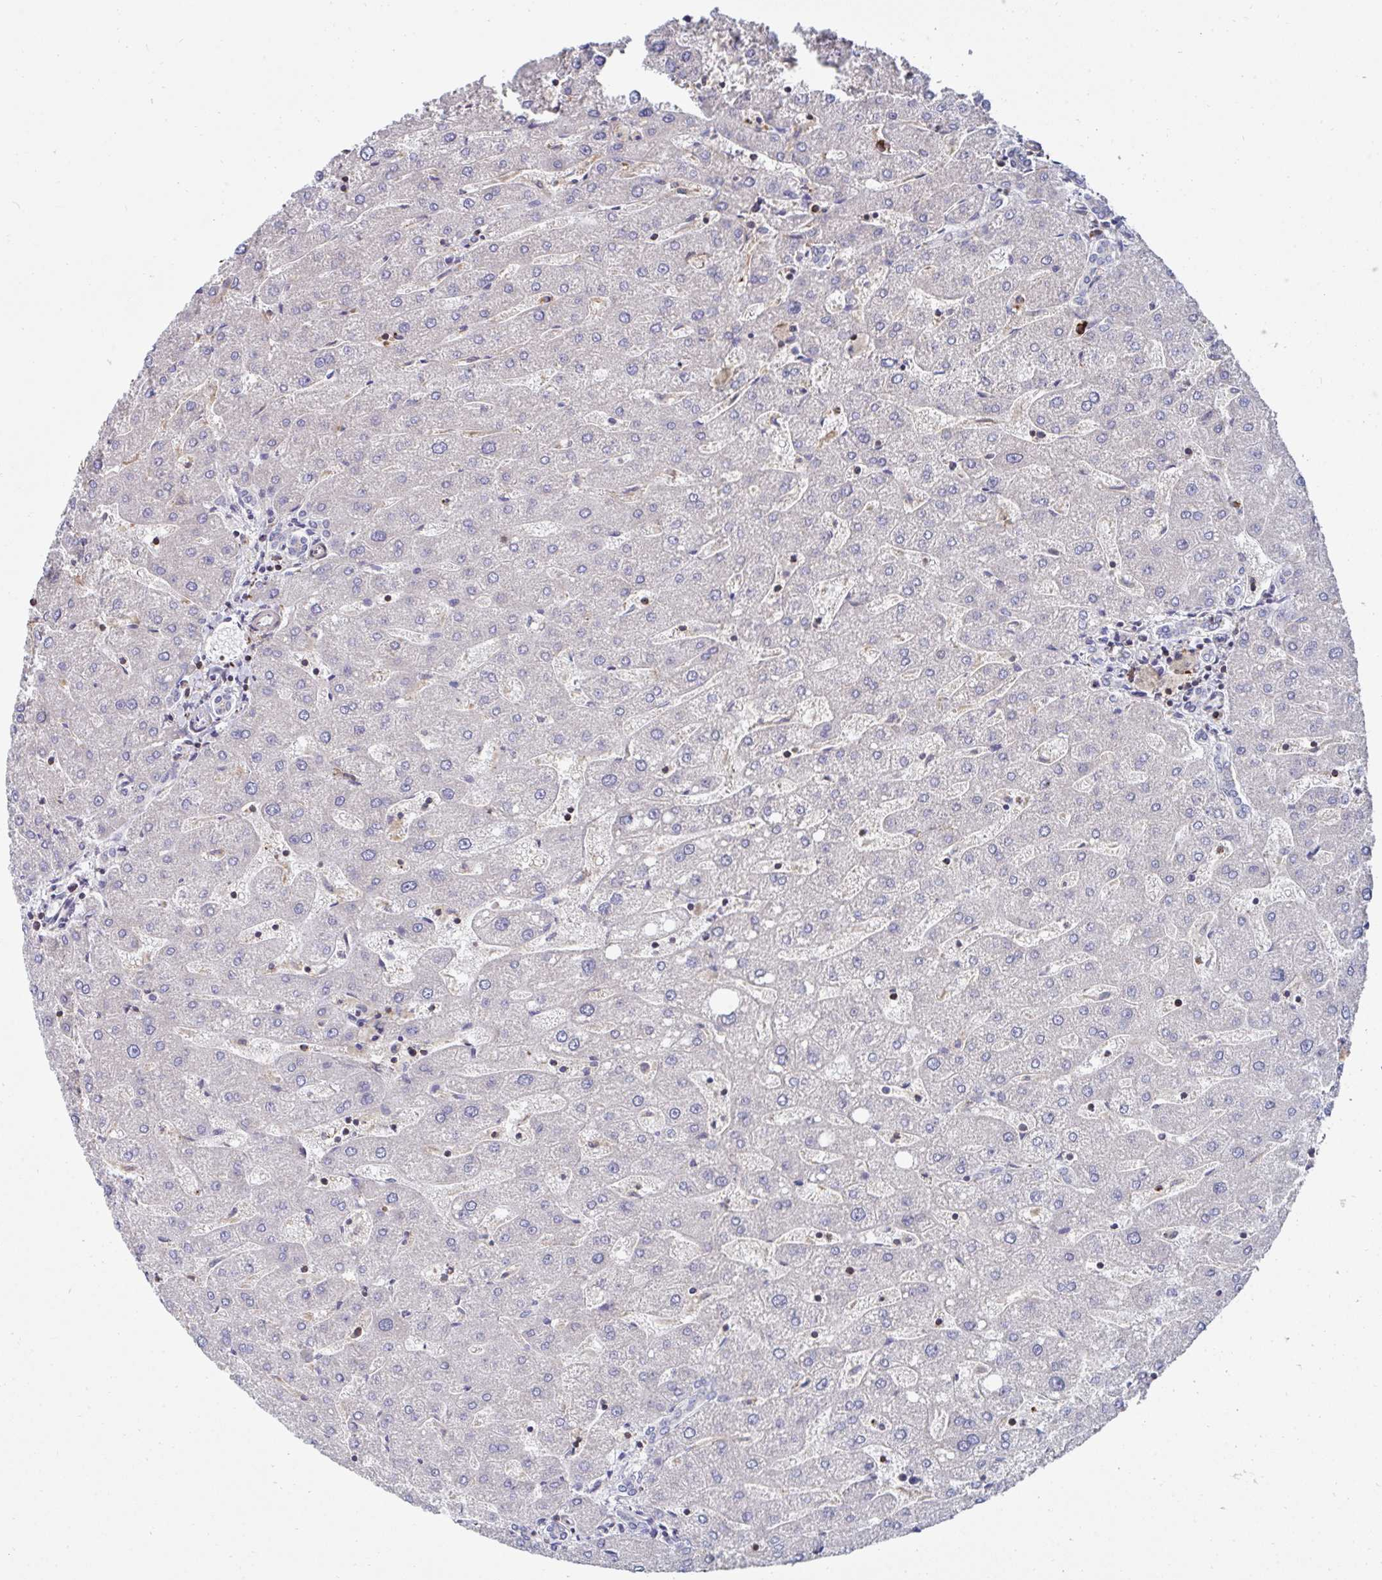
{"staining": {"intensity": "negative", "quantity": "none", "location": "none"}, "tissue": "liver", "cell_type": "Cholangiocytes", "image_type": "normal", "snomed": [{"axis": "morphology", "description": "Normal tissue, NOS"}, {"axis": "topography", "description": "Liver"}], "caption": "This is a micrograph of immunohistochemistry (IHC) staining of unremarkable liver, which shows no expression in cholangiocytes. (DAB (3,3'-diaminobenzidine) IHC, high magnification).", "gene": "DZANK1", "patient": {"sex": "male", "age": 67}}